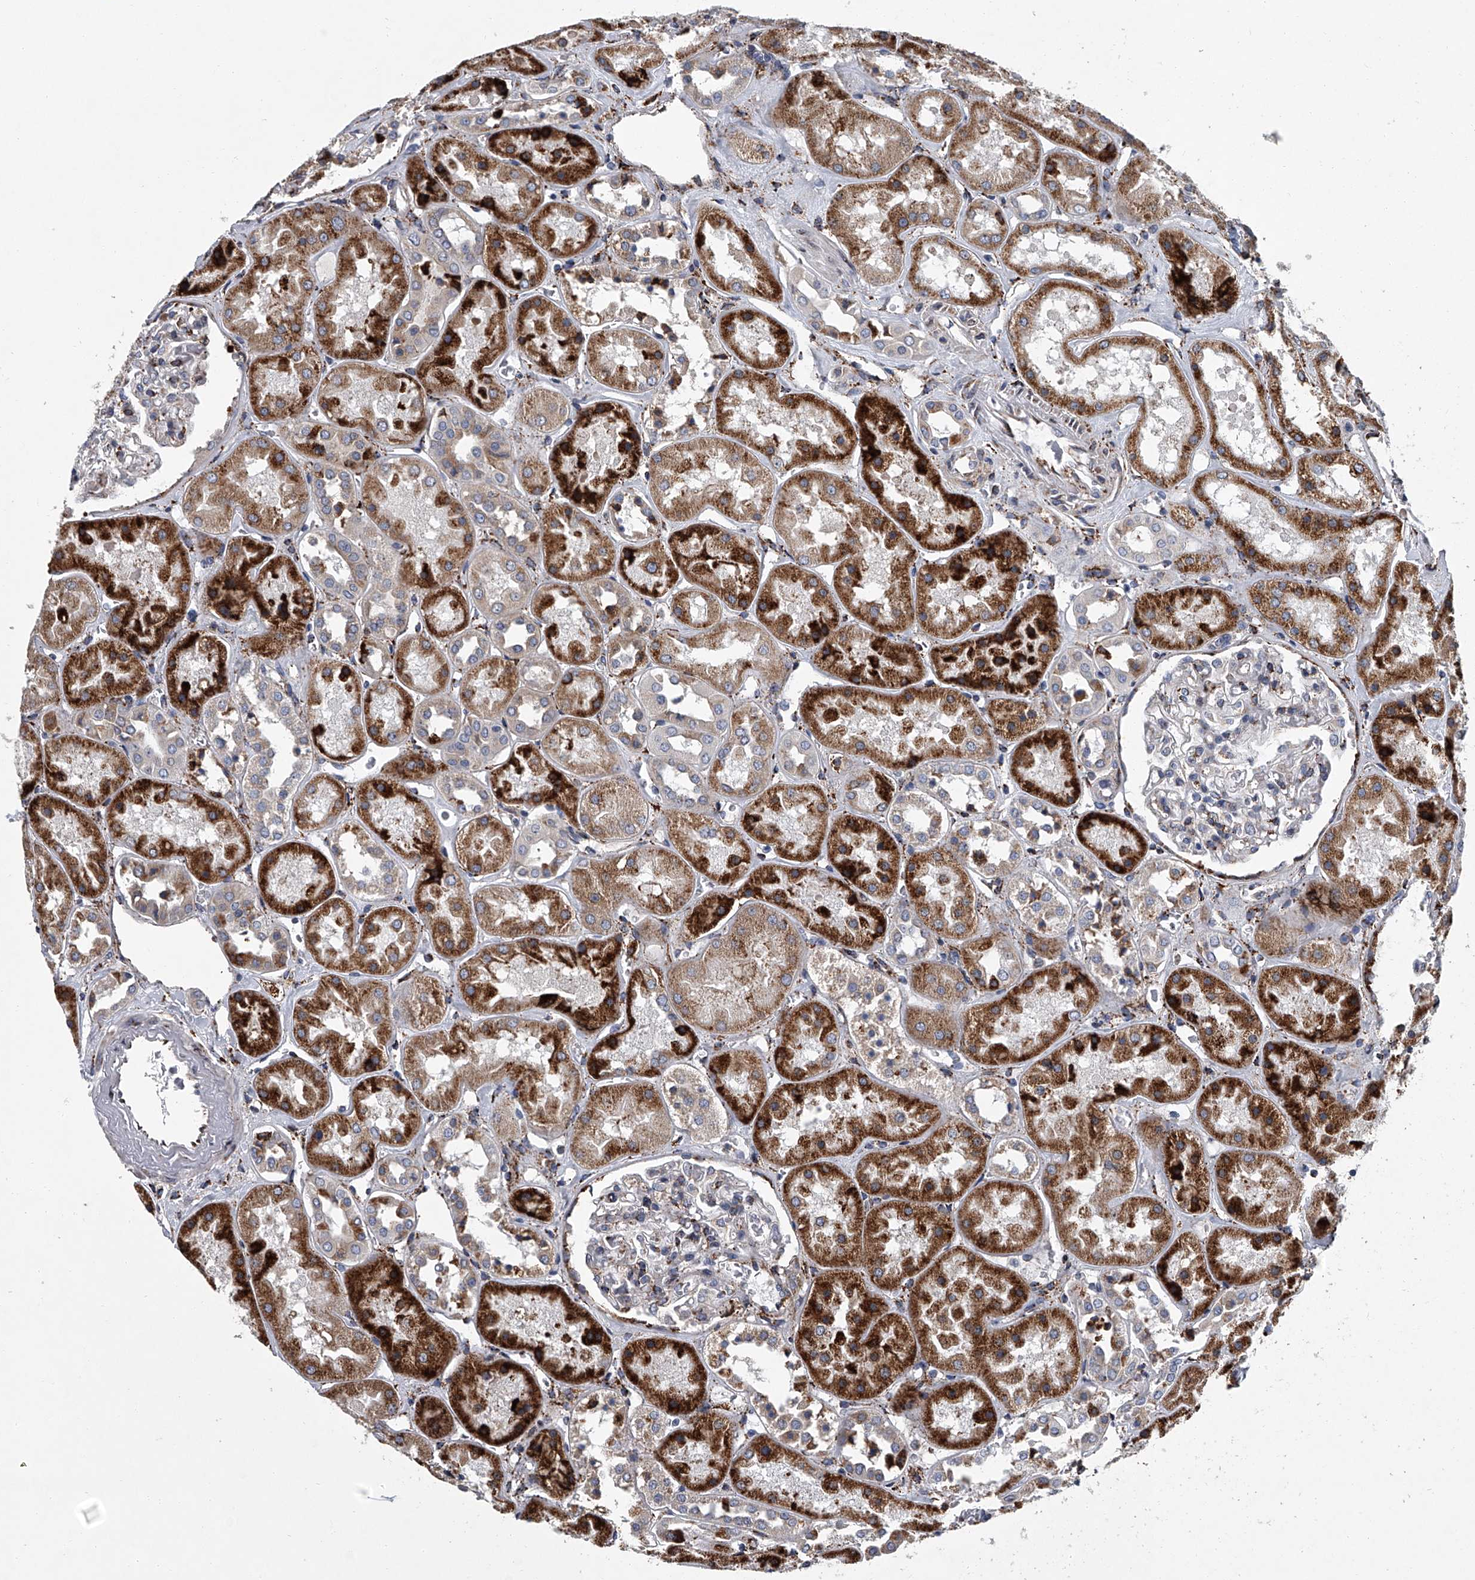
{"staining": {"intensity": "moderate", "quantity": "<25%", "location": "cytoplasmic/membranous"}, "tissue": "kidney", "cell_type": "Cells in glomeruli", "image_type": "normal", "snomed": [{"axis": "morphology", "description": "Normal tissue, NOS"}, {"axis": "topography", "description": "Kidney"}], "caption": "Moderate cytoplasmic/membranous expression for a protein is identified in approximately <25% of cells in glomeruli of normal kidney using immunohistochemistry (IHC).", "gene": "TMEM63C", "patient": {"sex": "male", "age": 70}}